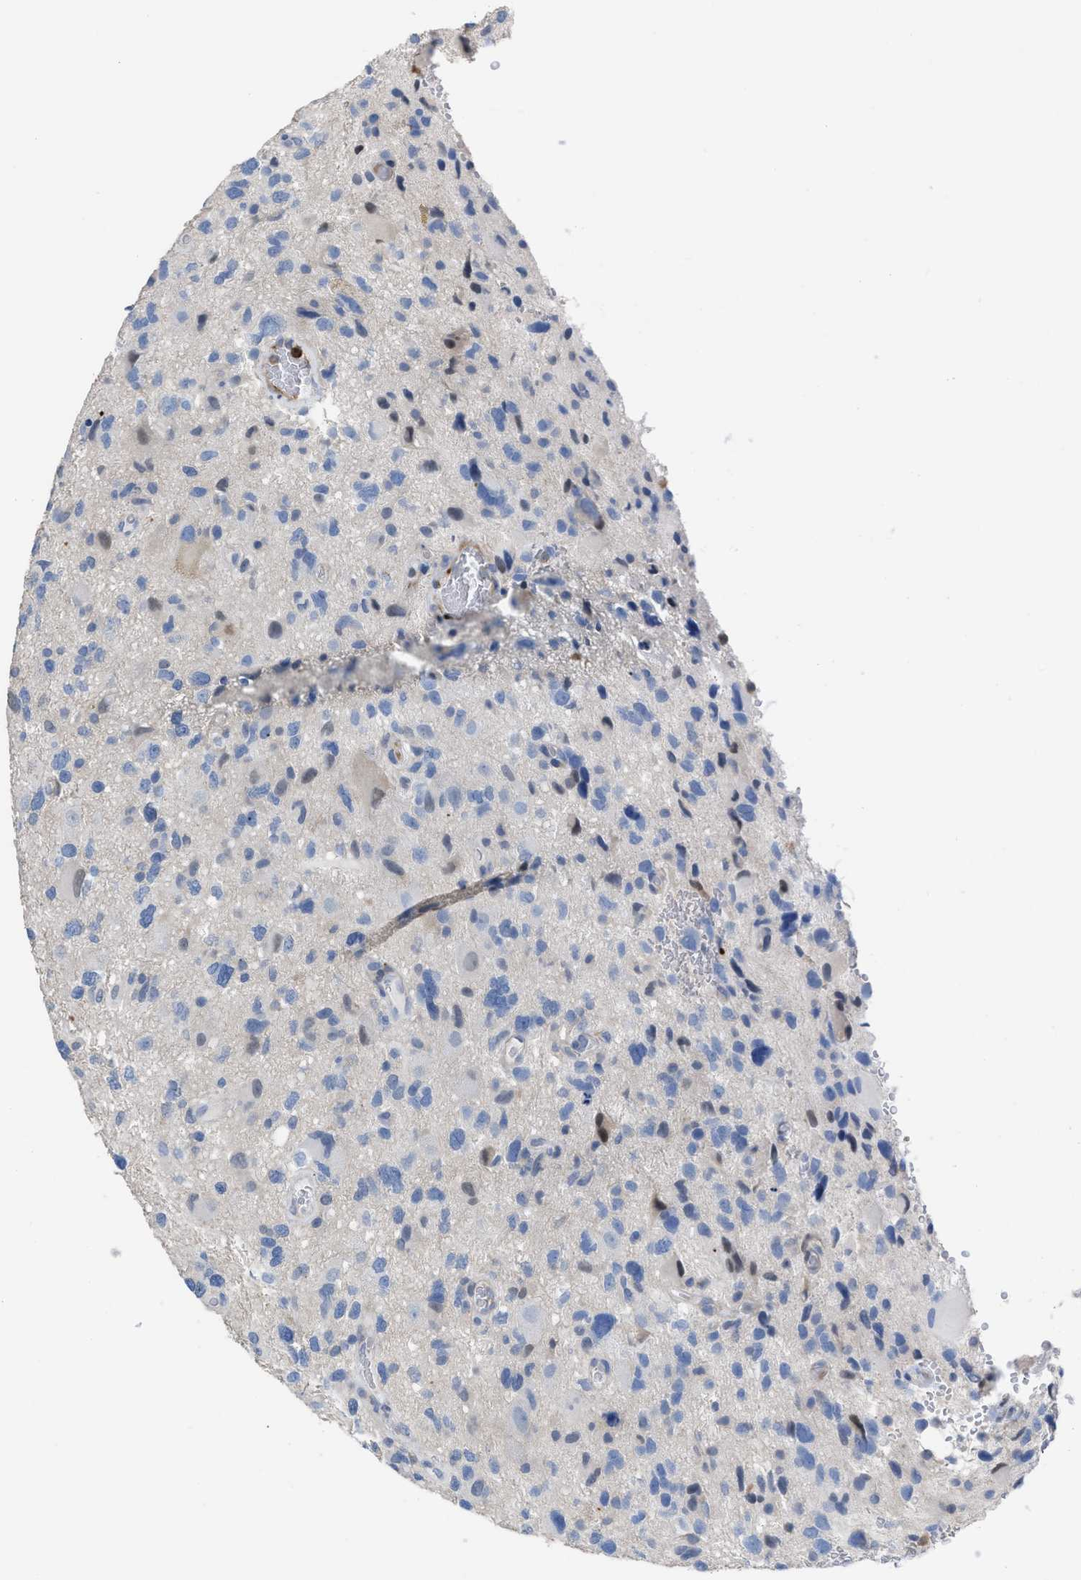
{"staining": {"intensity": "negative", "quantity": "none", "location": "none"}, "tissue": "glioma", "cell_type": "Tumor cells", "image_type": "cancer", "snomed": [{"axis": "morphology", "description": "Glioma, malignant, High grade"}, {"axis": "topography", "description": "Brain"}], "caption": "Glioma was stained to show a protein in brown. There is no significant positivity in tumor cells.", "gene": "PRMT2", "patient": {"sex": "male", "age": 33}}